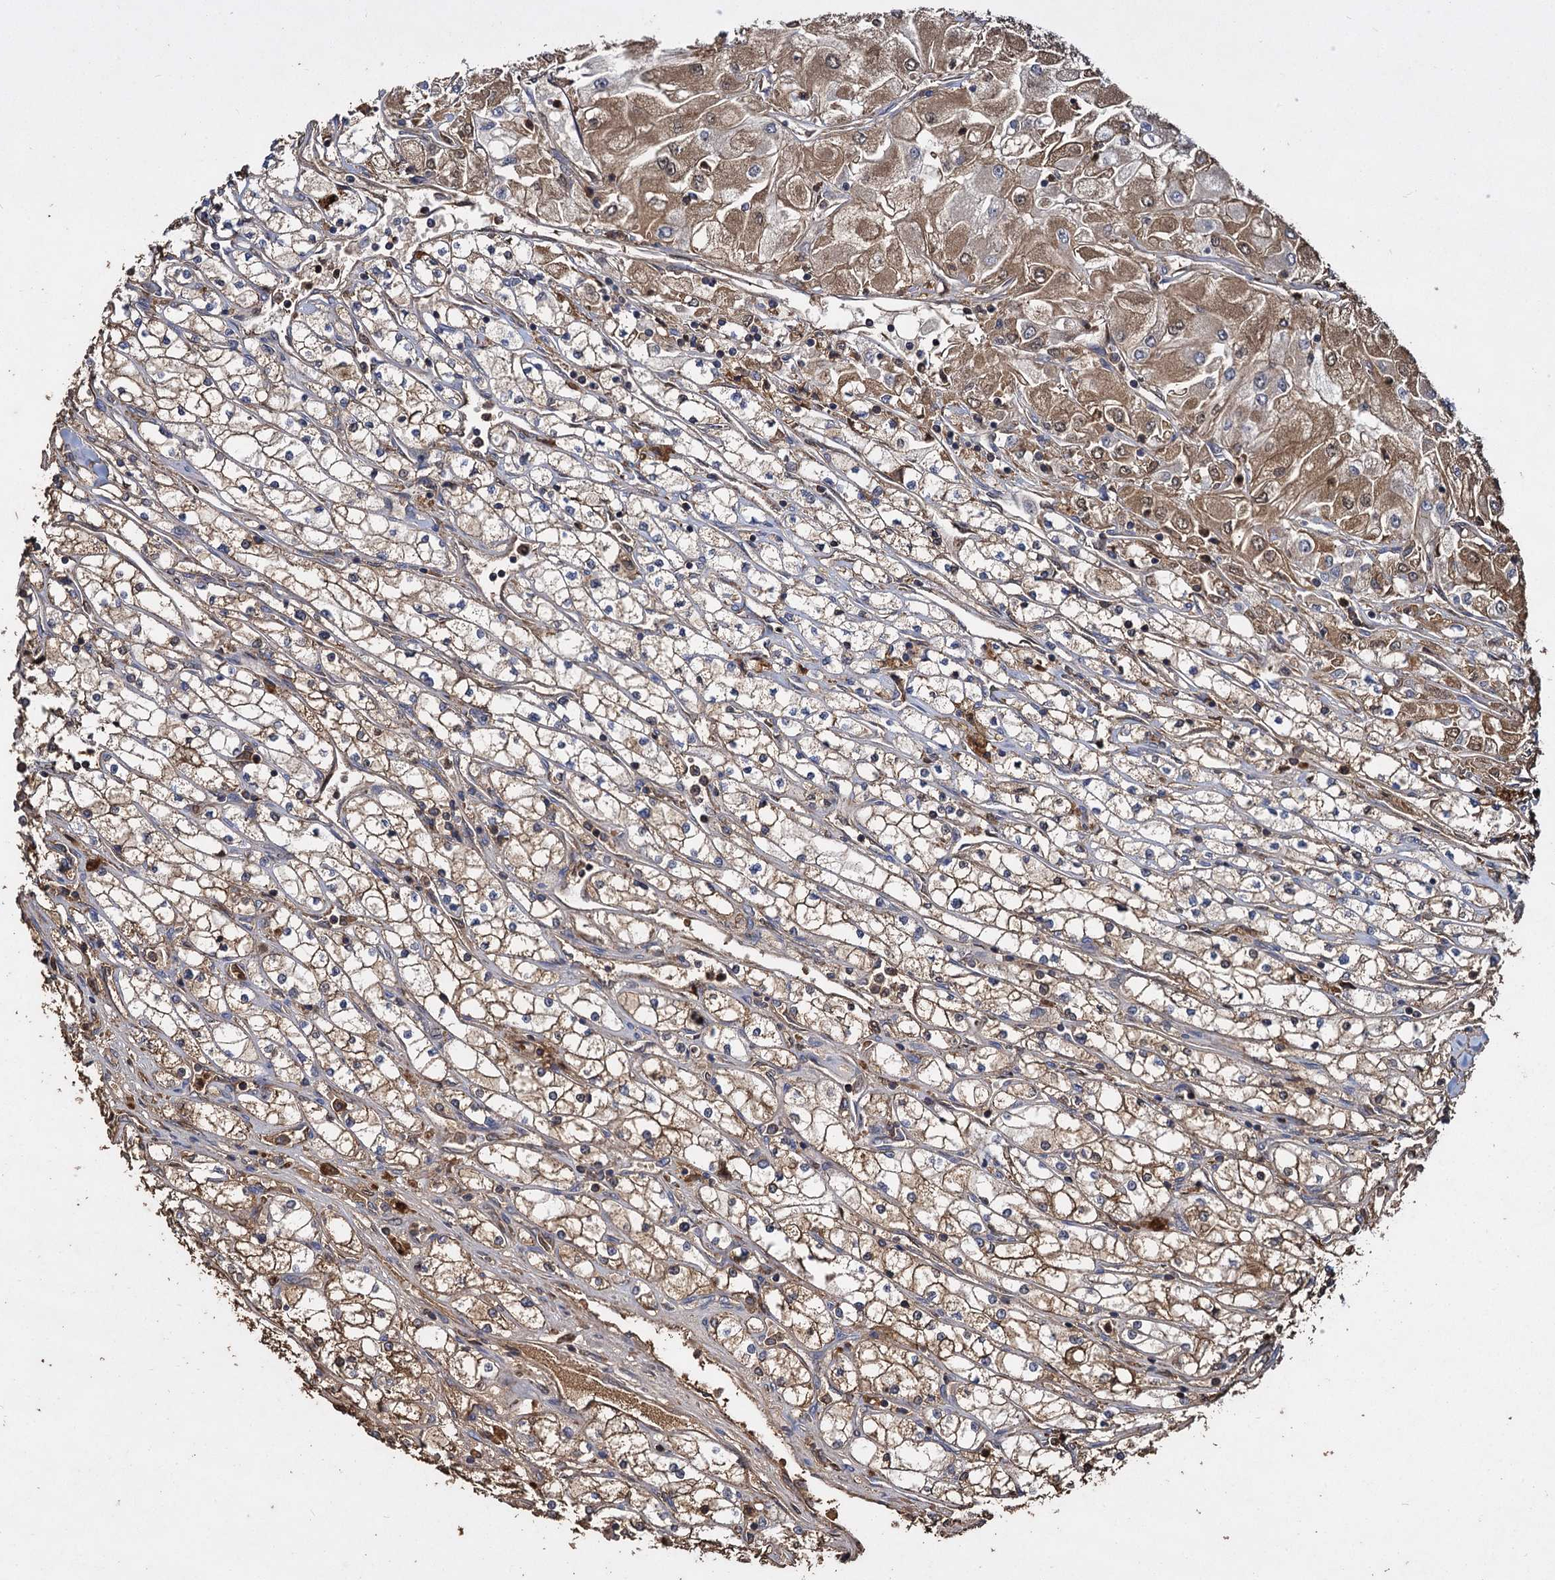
{"staining": {"intensity": "moderate", "quantity": "25%-75%", "location": "cytoplasmic/membranous"}, "tissue": "renal cancer", "cell_type": "Tumor cells", "image_type": "cancer", "snomed": [{"axis": "morphology", "description": "Adenocarcinoma, NOS"}, {"axis": "topography", "description": "Kidney"}], "caption": "Protein staining of renal cancer (adenocarcinoma) tissue shows moderate cytoplasmic/membranous positivity in about 25%-75% of tumor cells.", "gene": "GCLC", "patient": {"sex": "male", "age": 80}}